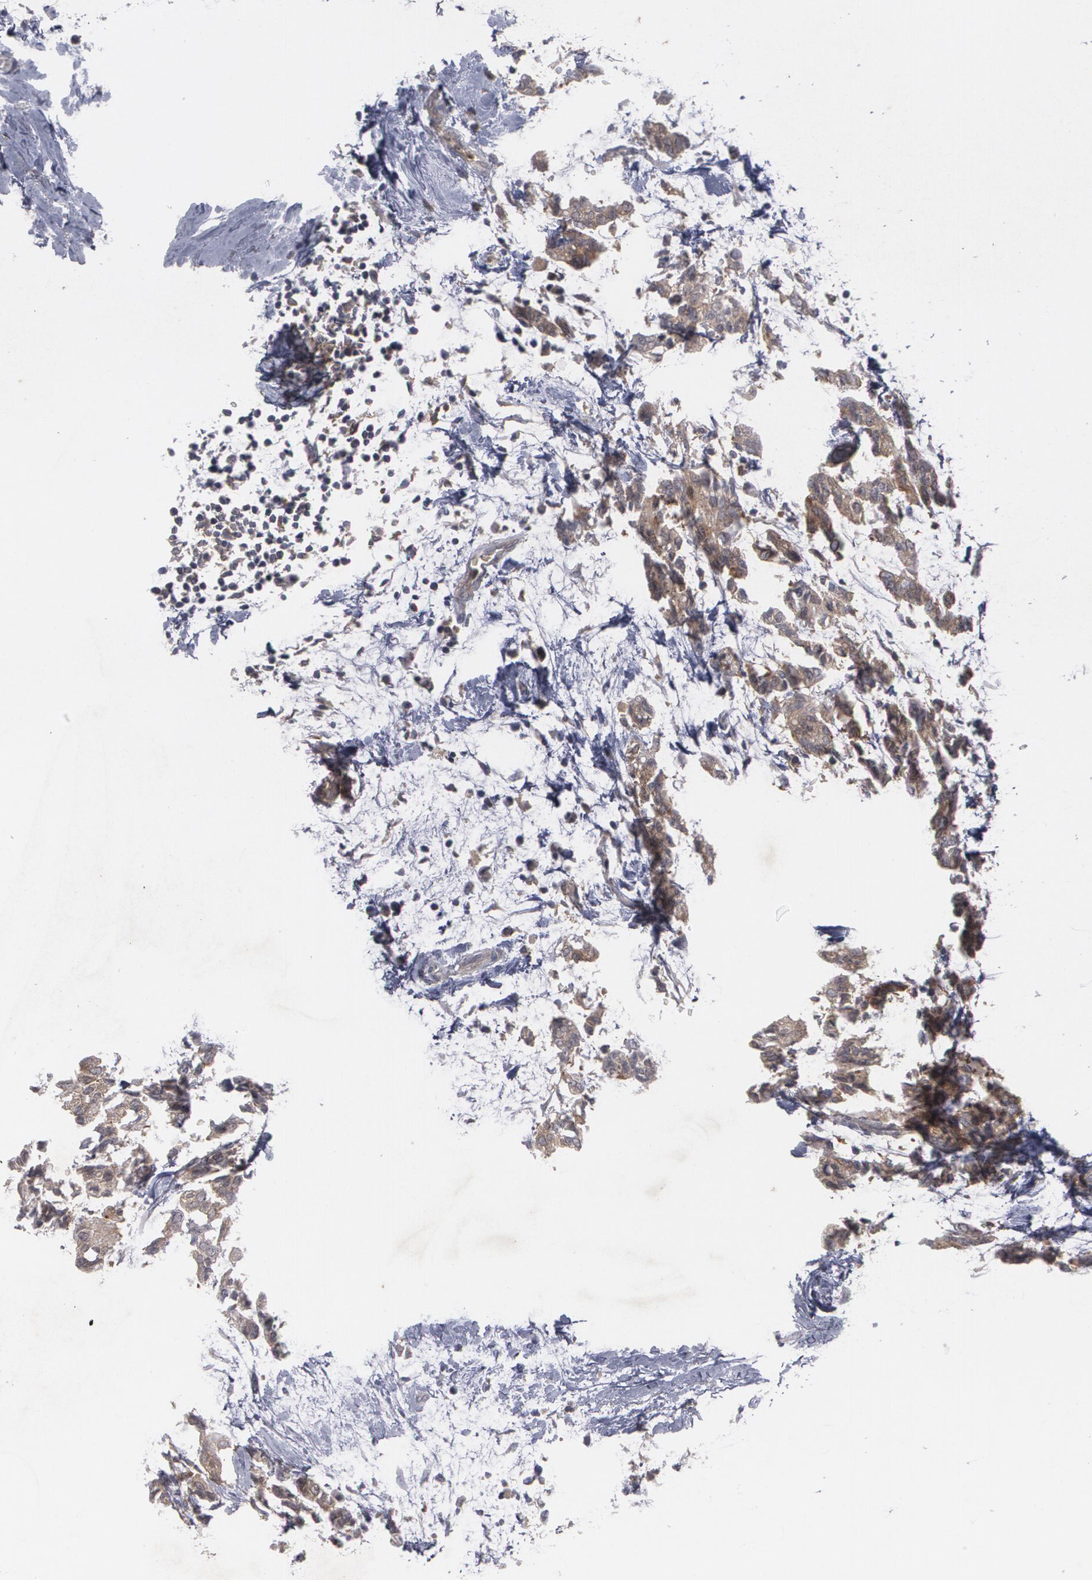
{"staining": {"intensity": "weak", "quantity": ">75%", "location": "cytoplasmic/membranous"}, "tissue": "breast cancer", "cell_type": "Tumor cells", "image_type": "cancer", "snomed": [{"axis": "morphology", "description": "Duct carcinoma"}, {"axis": "topography", "description": "Breast"}], "caption": "Immunohistochemistry histopathology image of breast cancer stained for a protein (brown), which reveals low levels of weak cytoplasmic/membranous staining in approximately >75% of tumor cells.", "gene": "HTT", "patient": {"sex": "female", "age": 84}}